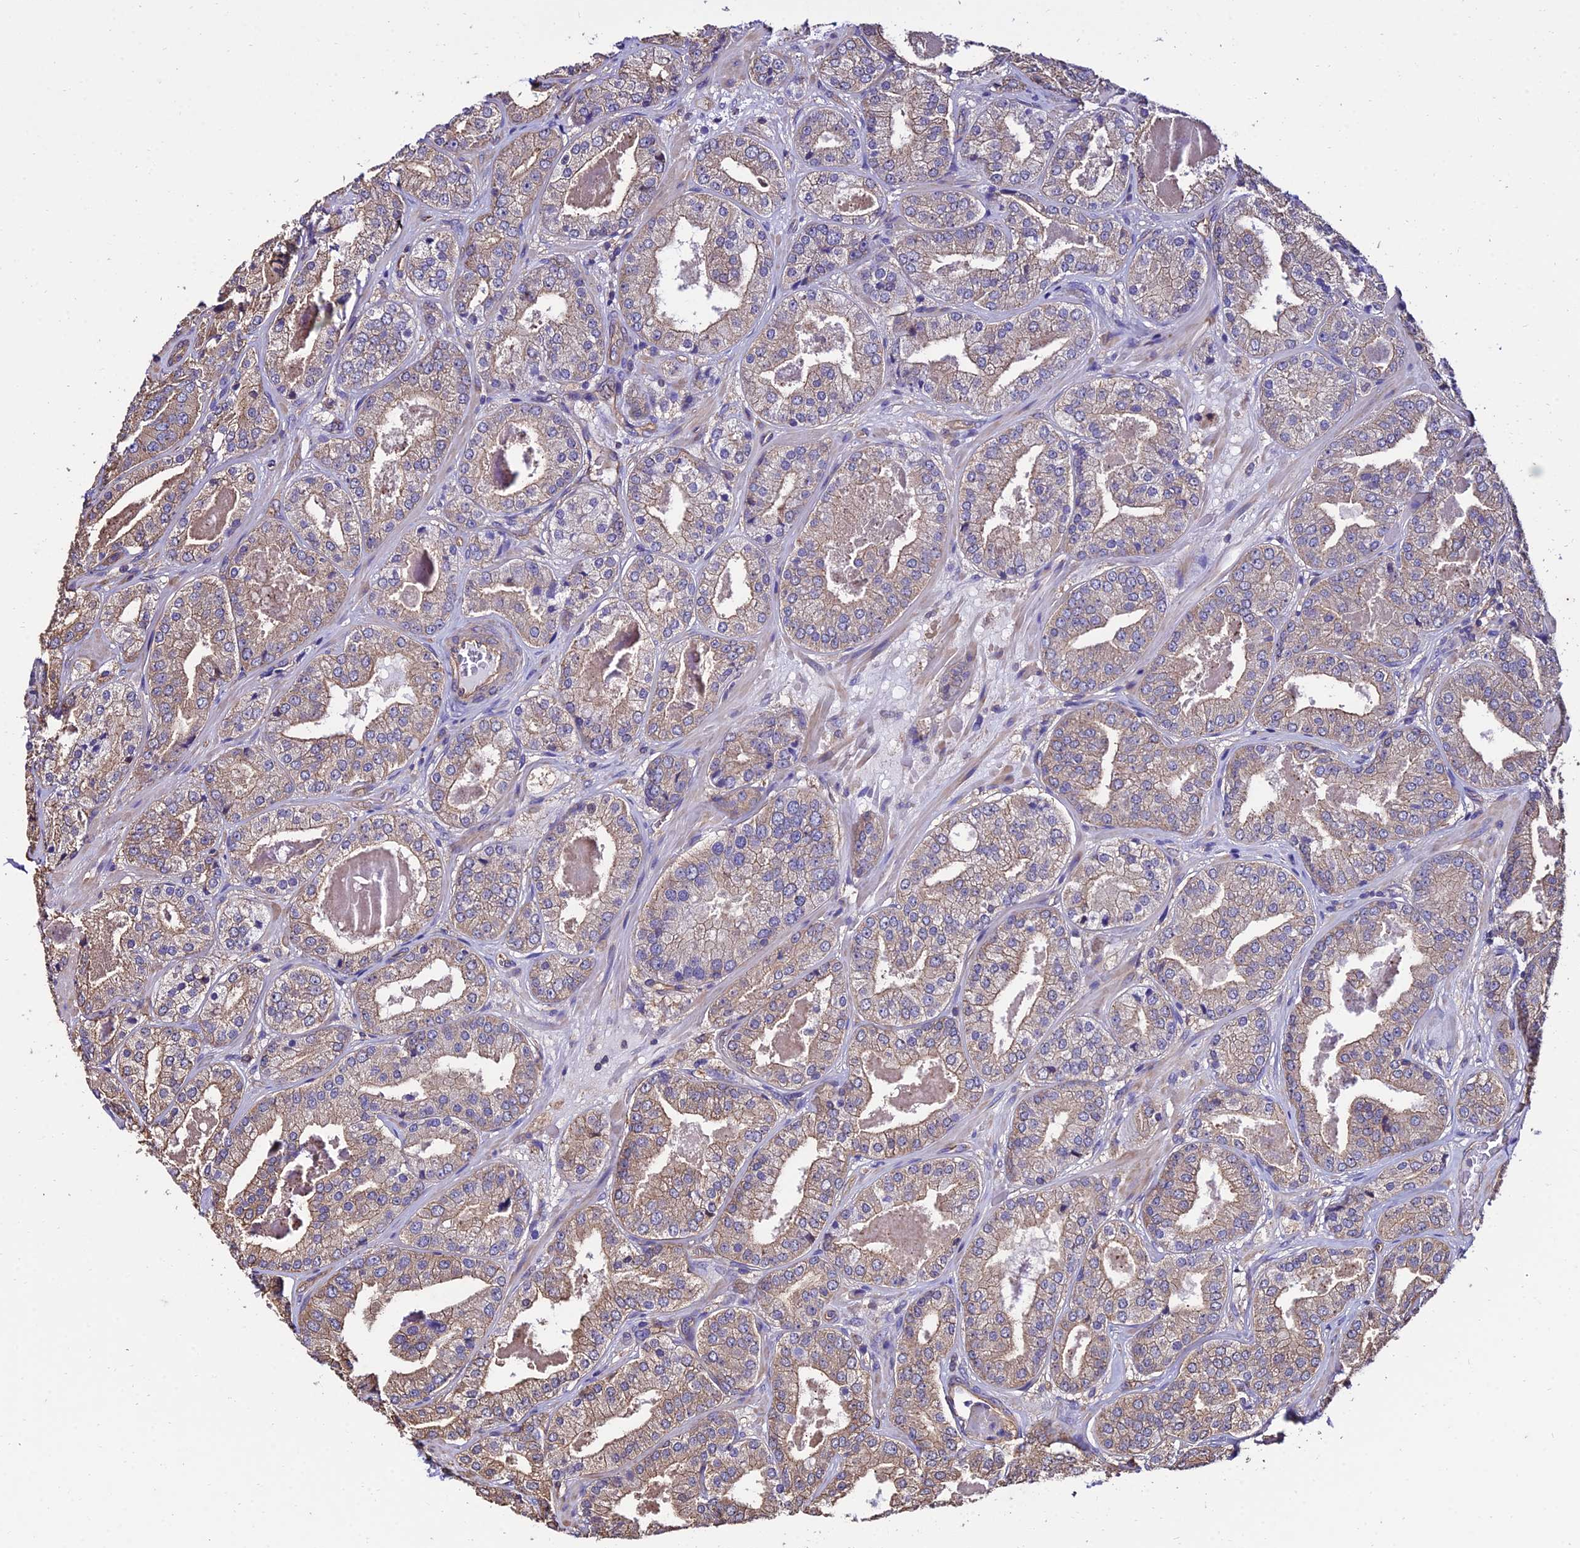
{"staining": {"intensity": "weak", "quantity": ">75%", "location": "cytoplasmic/membranous"}, "tissue": "prostate cancer", "cell_type": "Tumor cells", "image_type": "cancer", "snomed": [{"axis": "morphology", "description": "Adenocarcinoma, High grade"}, {"axis": "topography", "description": "Prostate"}], "caption": "Prostate high-grade adenocarcinoma was stained to show a protein in brown. There is low levels of weak cytoplasmic/membranous expression in approximately >75% of tumor cells.", "gene": "CALM2", "patient": {"sex": "male", "age": 63}}